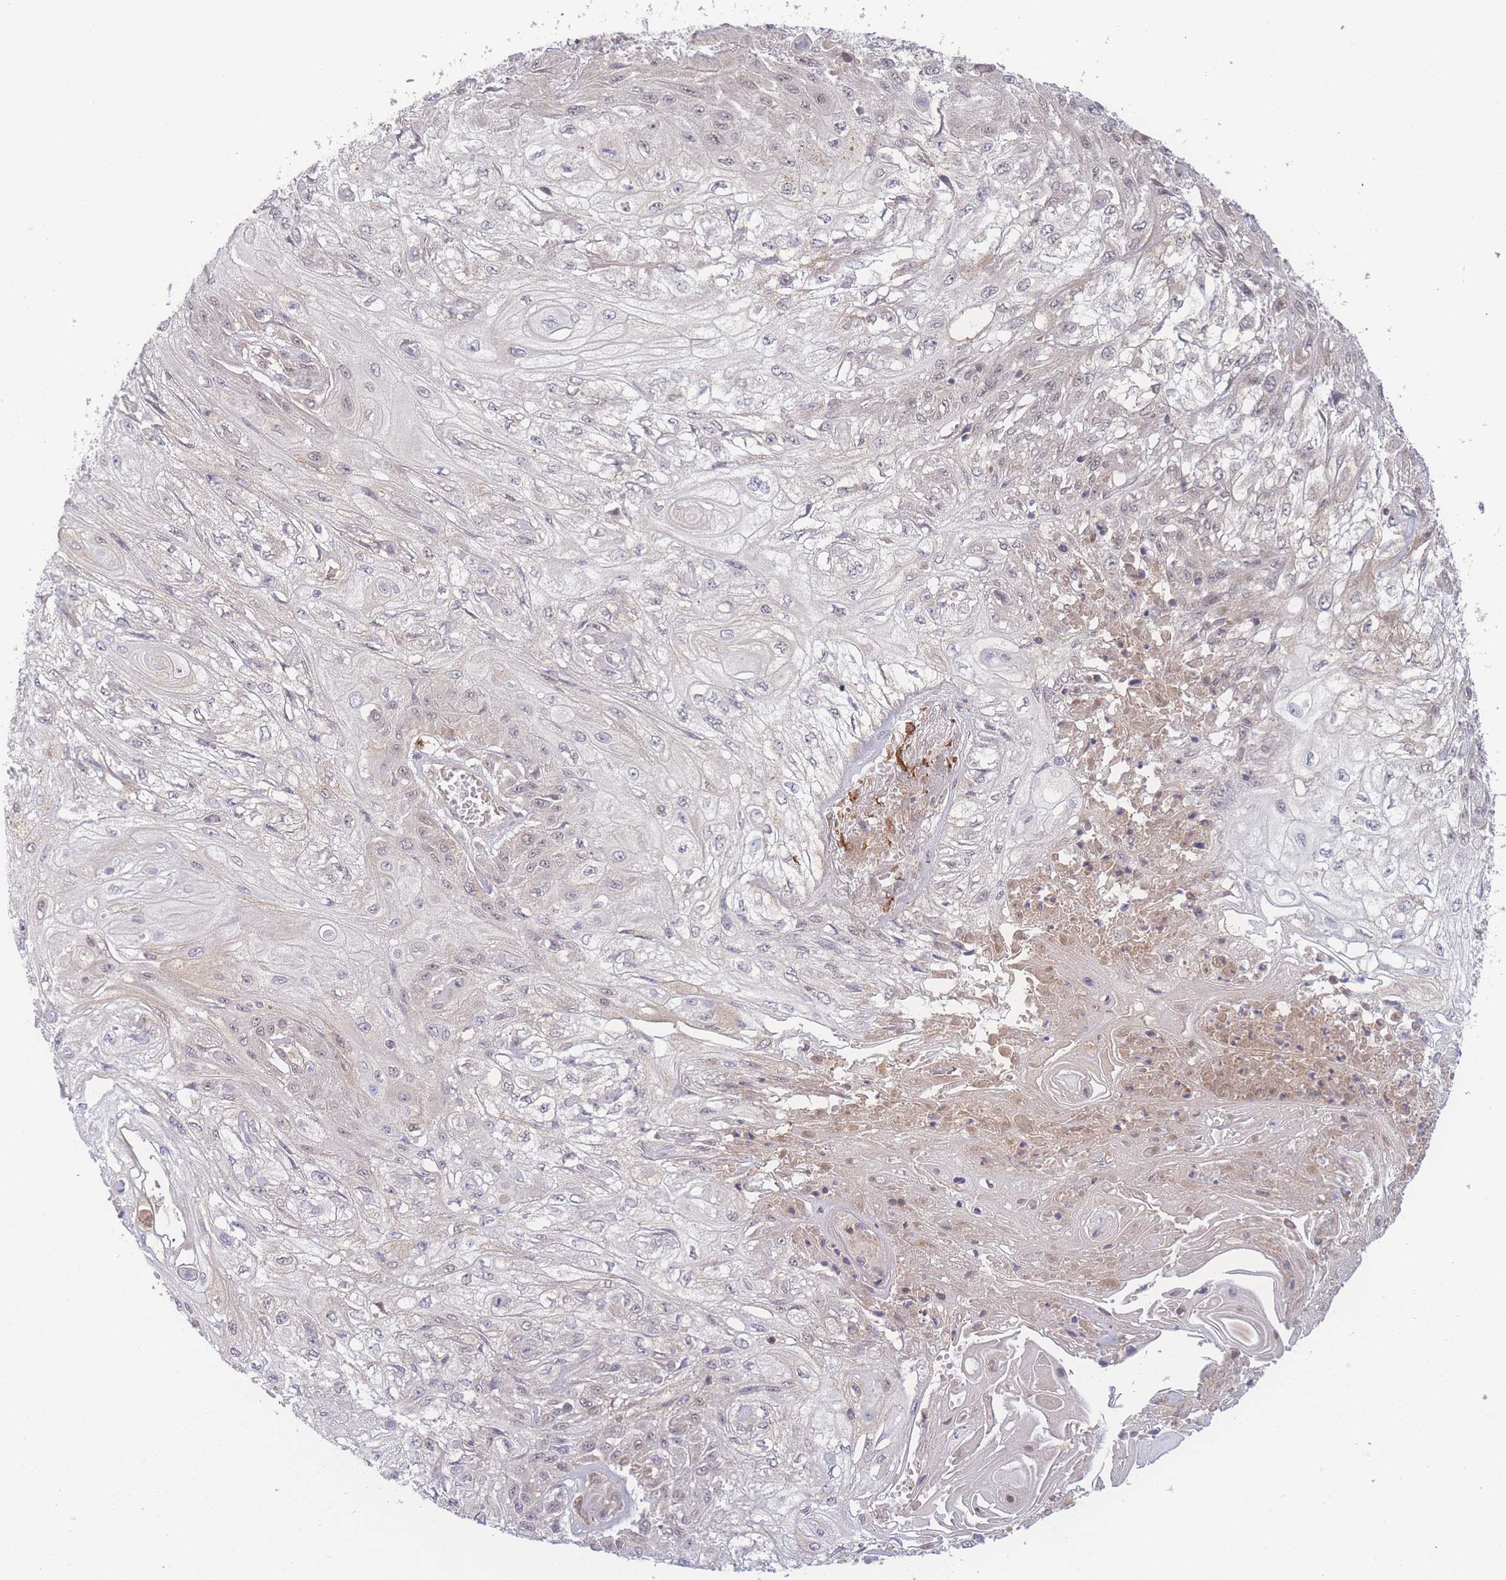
{"staining": {"intensity": "weak", "quantity": "<25%", "location": "nuclear"}, "tissue": "skin cancer", "cell_type": "Tumor cells", "image_type": "cancer", "snomed": [{"axis": "morphology", "description": "Squamous cell carcinoma, NOS"}, {"axis": "morphology", "description": "Squamous cell carcinoma, metastatic, NOS"}, {"axis": "topography", "description": "Skin"}, {"axis": "topography", "description": "Lymph node"}], "caption": "This is an immunohistochemistry (IHC) histopathology image of human skin cancer. There is no expression in tumor cells.", "gene": "RAVER1", "patient": {"sex": "male", "age": 75}}